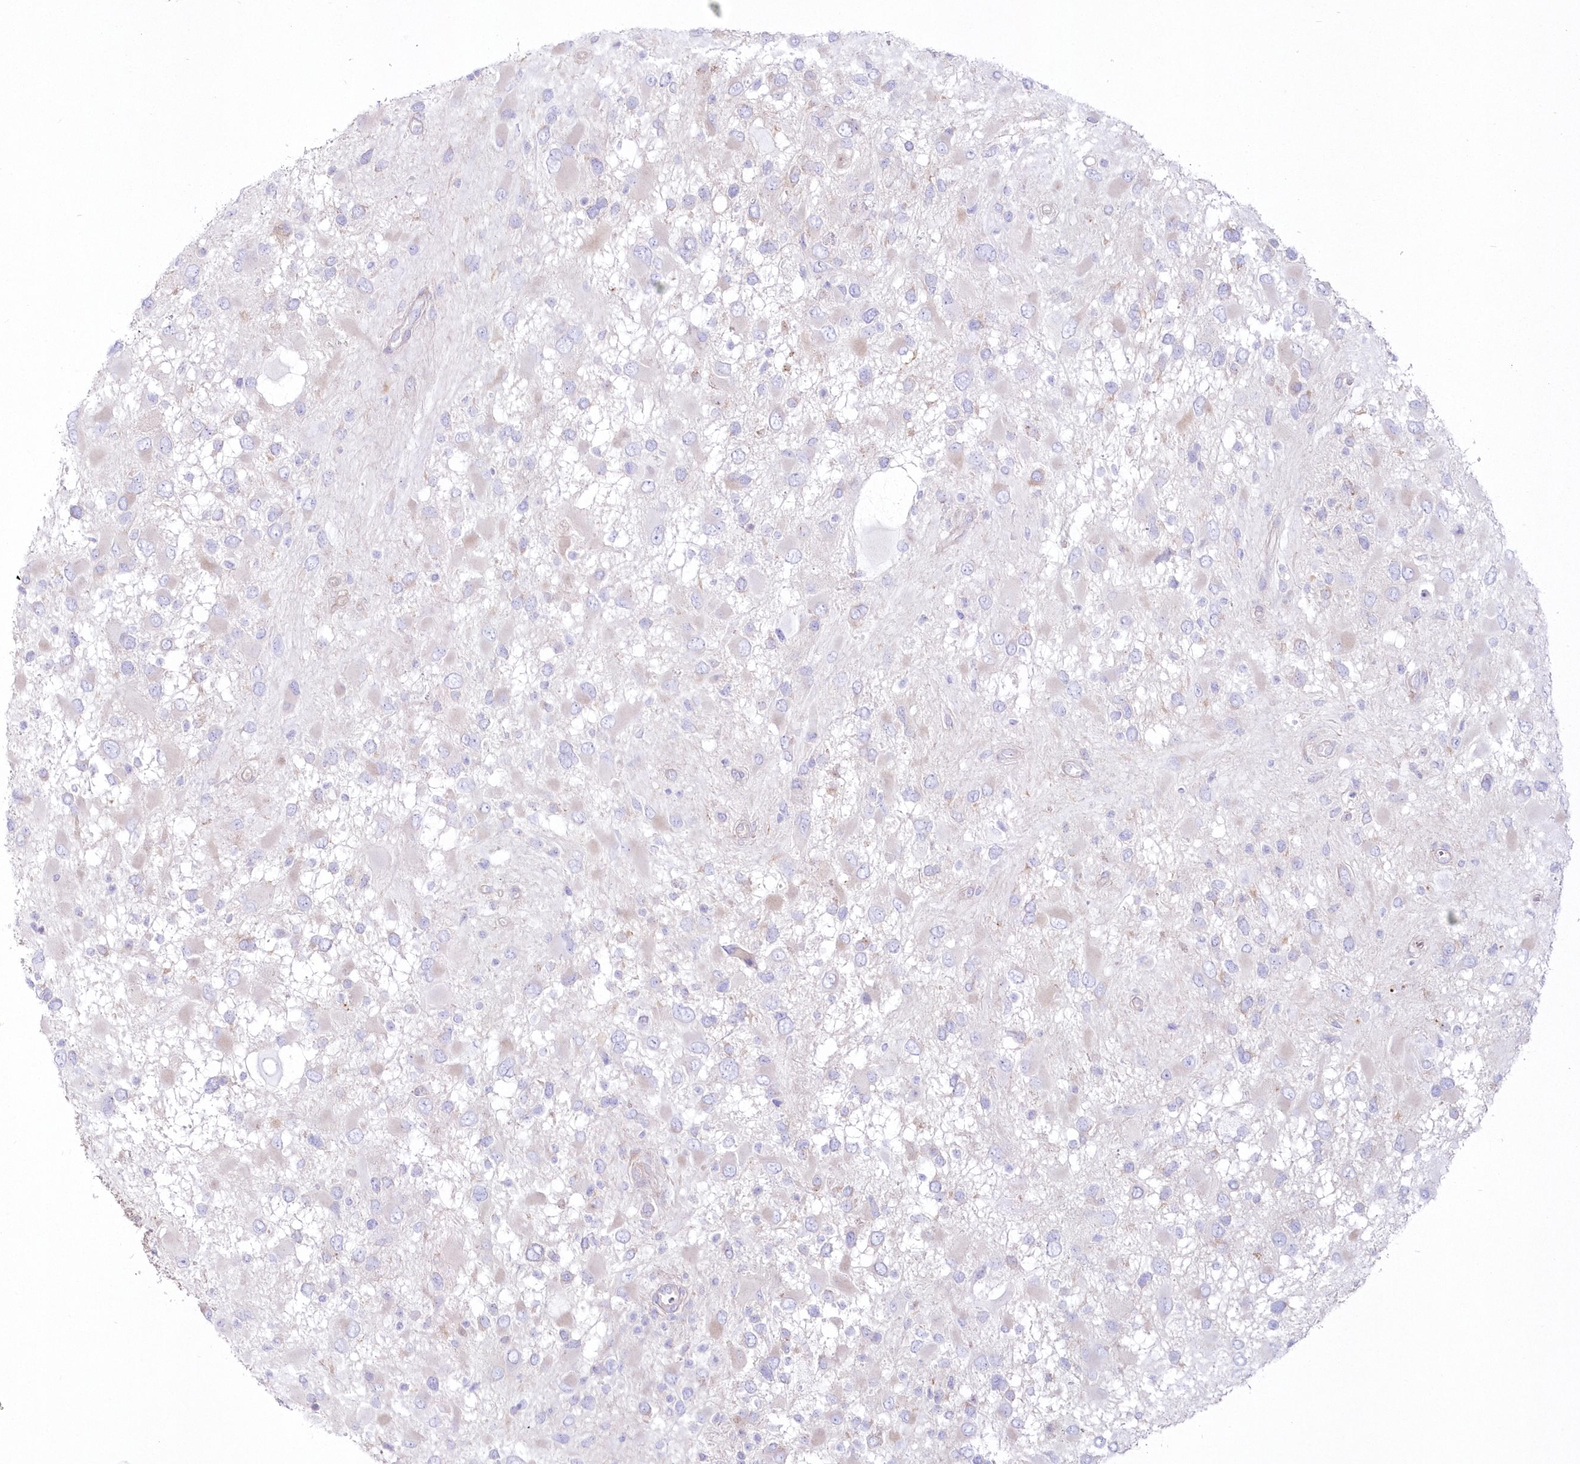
{"staining": {"intensity": "negative", "quantity": "none", "location": "none"}, "tissue": "glioma", "cell_type": "Tumor cells", "image_type": "cancer", "snomed": [{"axis": "morphology", "description": "Glioma, malignant, High grade"}, {"axis": "topography", "description": "Brain"}], "caption": "DAB (3,3'-diaminobenzidine) immunohistochemical staining of human malignant glioma (high-grade) shows no significant staining in tumor cells.", "gene": "ZNF843", "patient": {"sex": "male", "age": 53}}